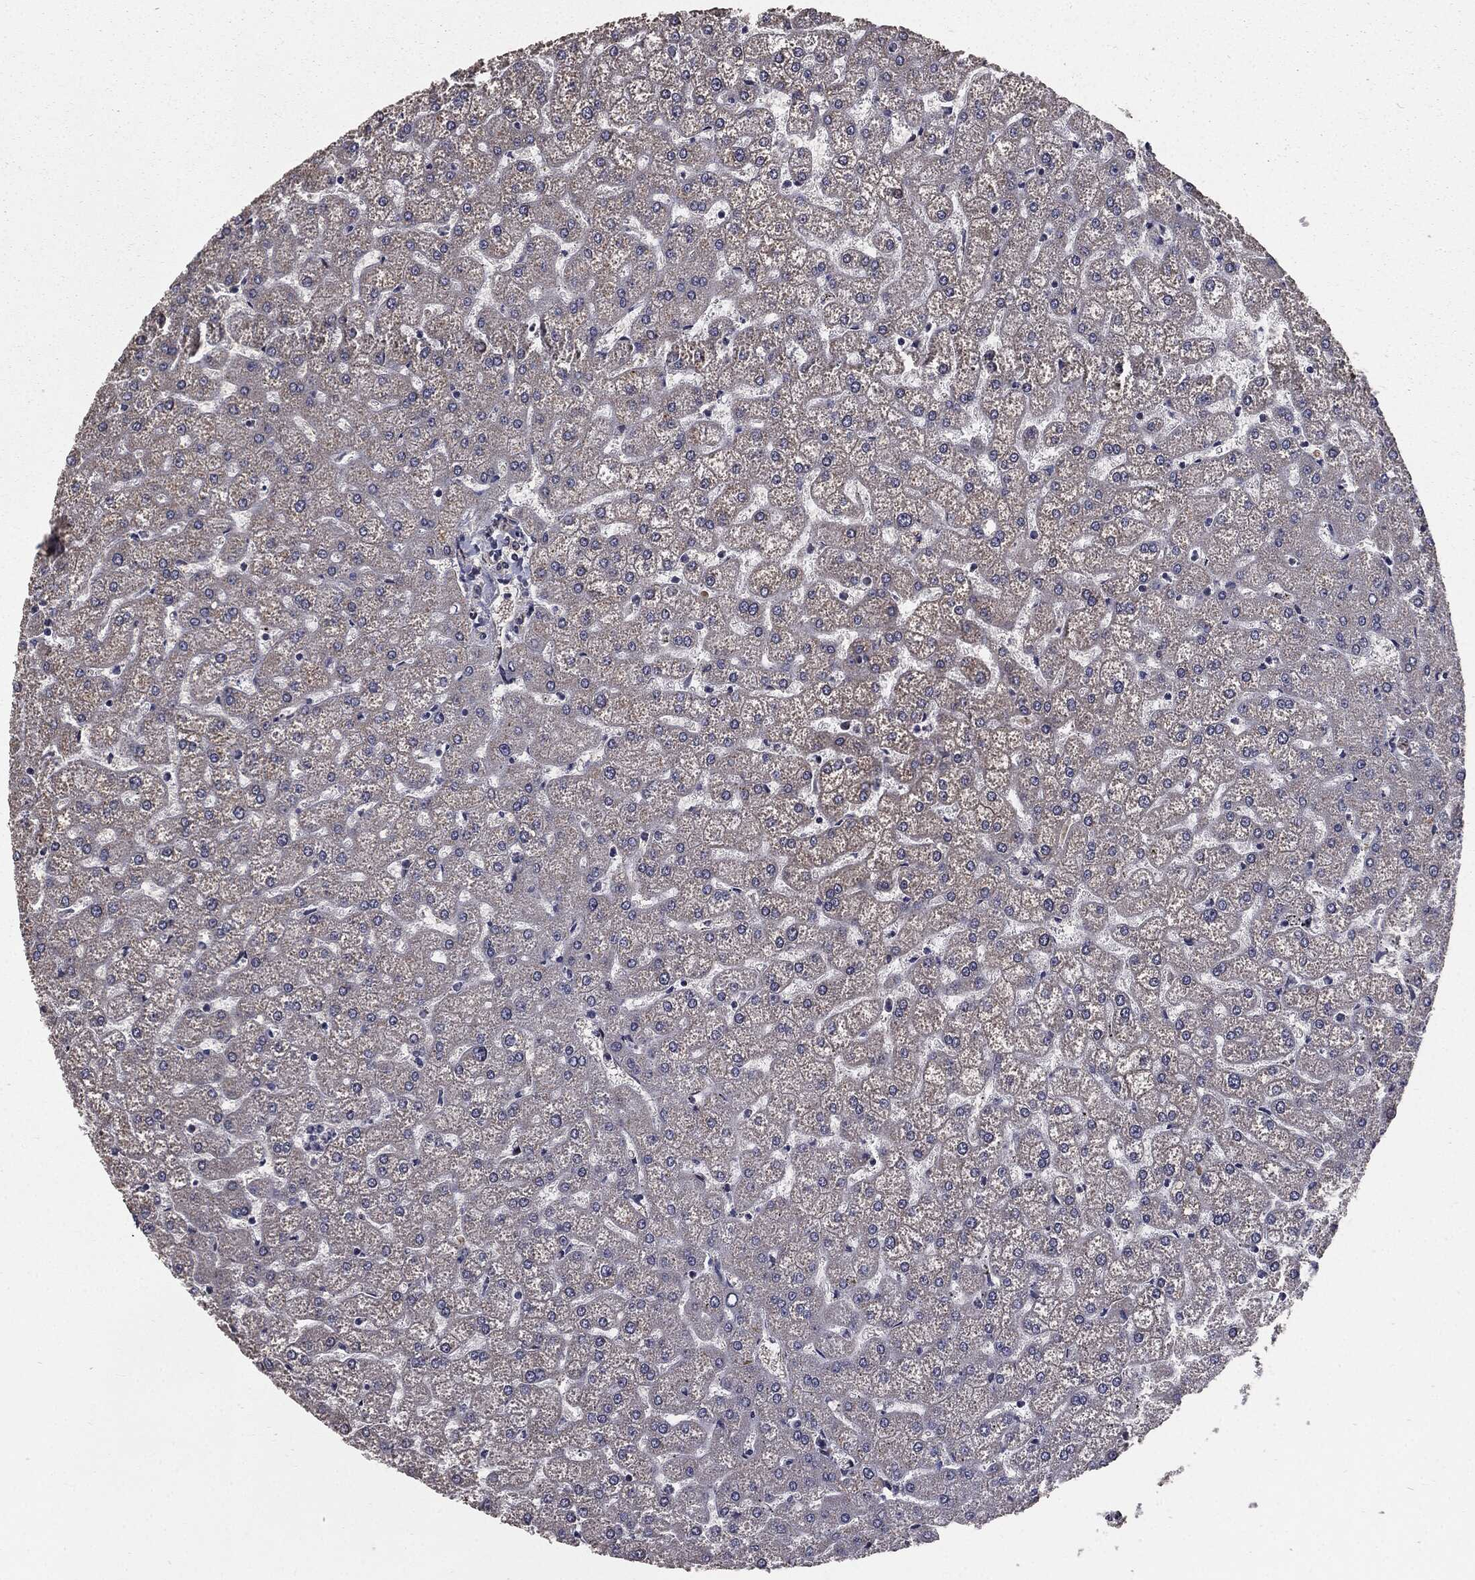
{"staining": {"intensity": "moderate", "quantity": ">75%", "location": "cytoplasmic/membranous"}, "tissue": "liver", "cell_type": "Cholangiocytes", "image_type": "normal", "snomed": [{"axis": "morphology", "description": "Normal tissue, NOS"}, {"axis": "topography", "description": "Liver"}], "caption": "IHC (DAB (3,3'-diaminobenzidine)) staining of unremarkable human liver displays moderate cytoplasmic/membranous protein staining in approximately >75% of cholangiocytes. (IHC, brightfield microscopy, high magnification).", "gene": "PTPA", "patient": {"sex": "female", "age": 32}}